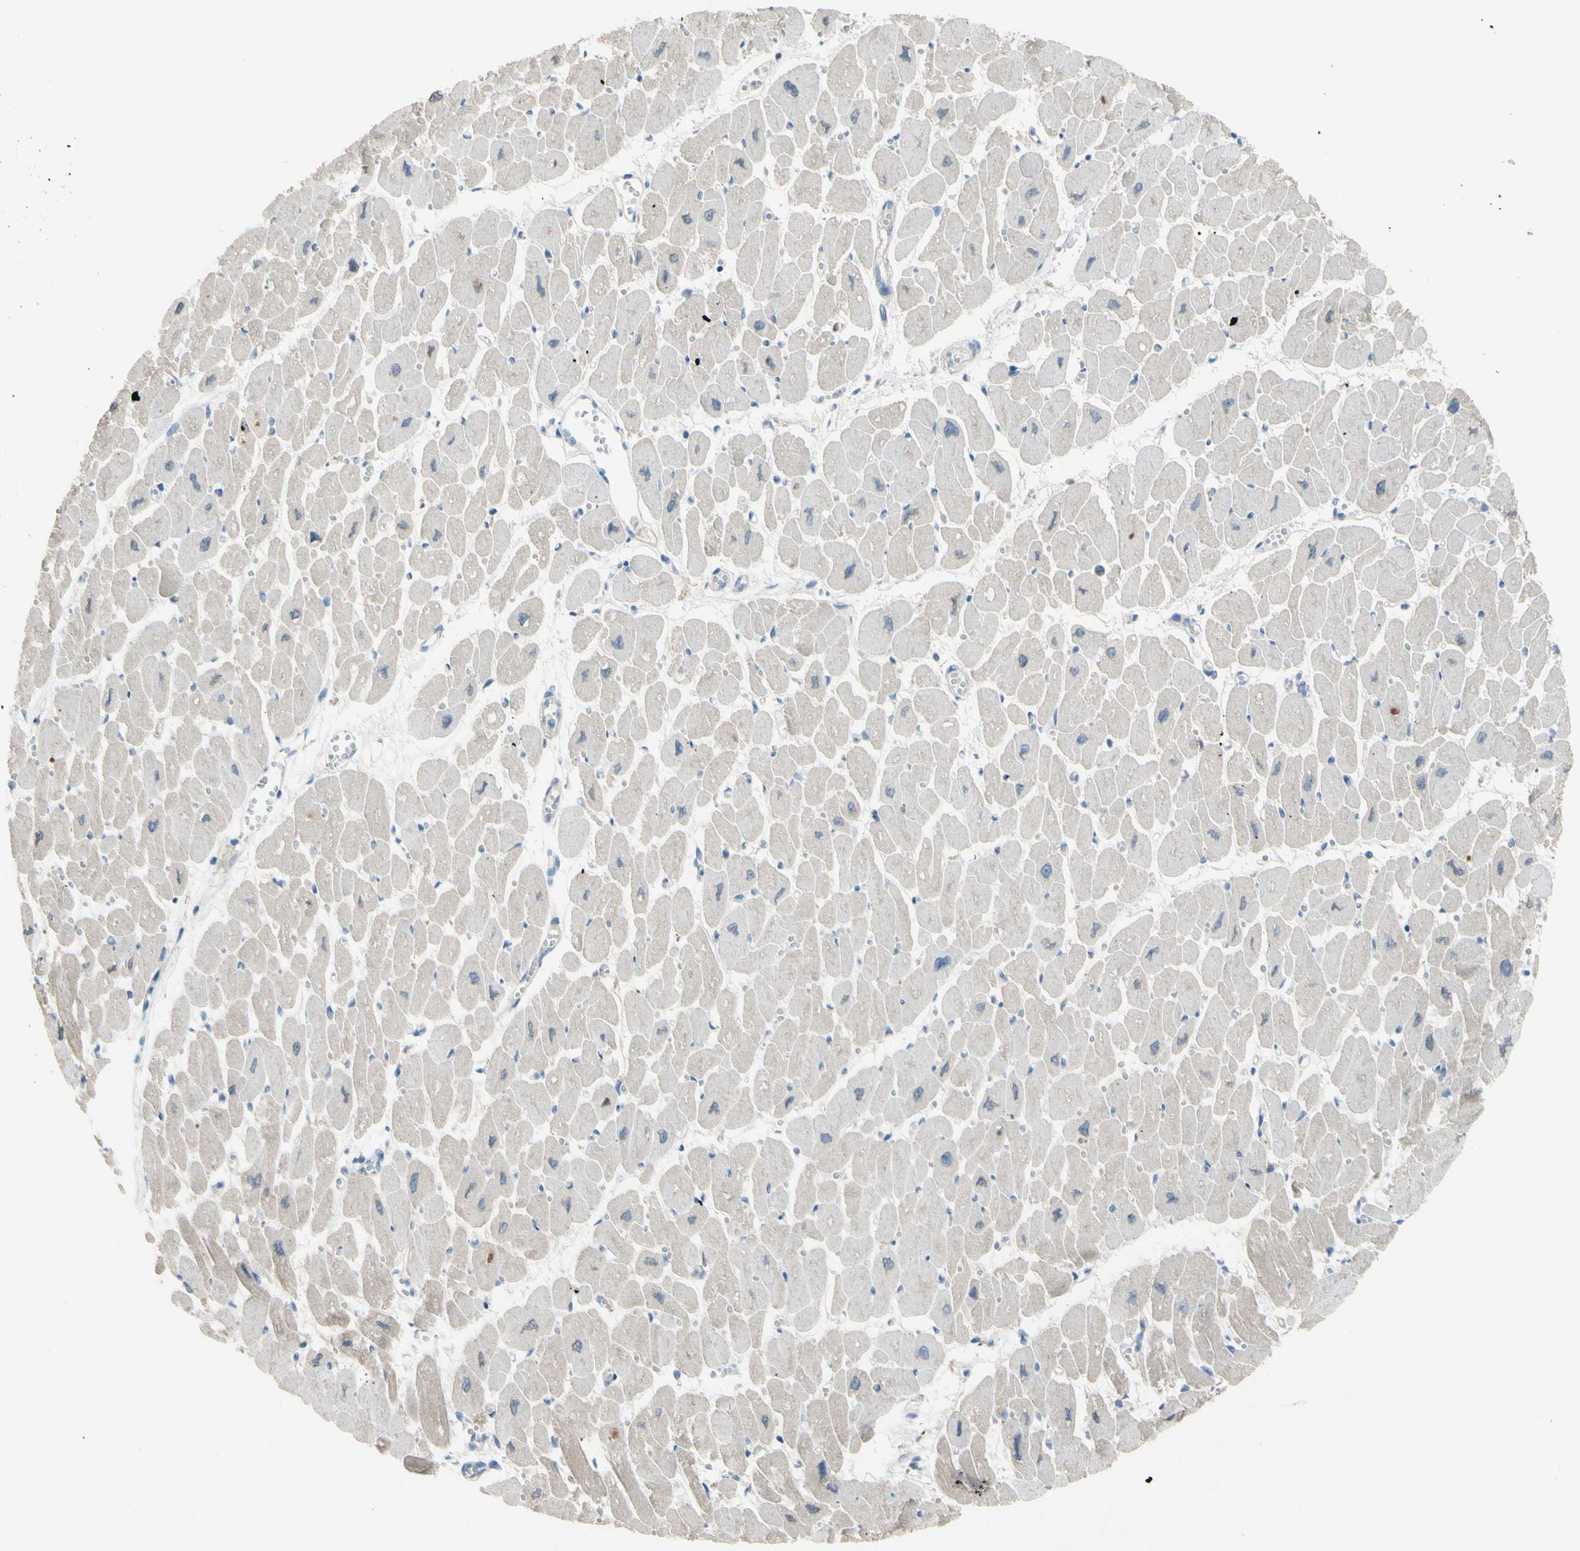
{"staining": {"intensity": "negative", "quantity": "none", "location": "none"}, "tissue": "heart muscle", "cell_type": "Cardiomyocytes", "image_type": "normal", "snomed": [{"axis": "morphology", "description": "Normal tissue, NOS"}, {"axis": "topography", "description": "Heart"}], "caption": "IHC histopathology image of normal heart muscle stained for a protein (brown), which shows no expression in cardiomyocytes. (IHC, brightfield microscopy, high magnification).", "gene": "ATRN", "patient": {"sex": "female", "age": 54}}